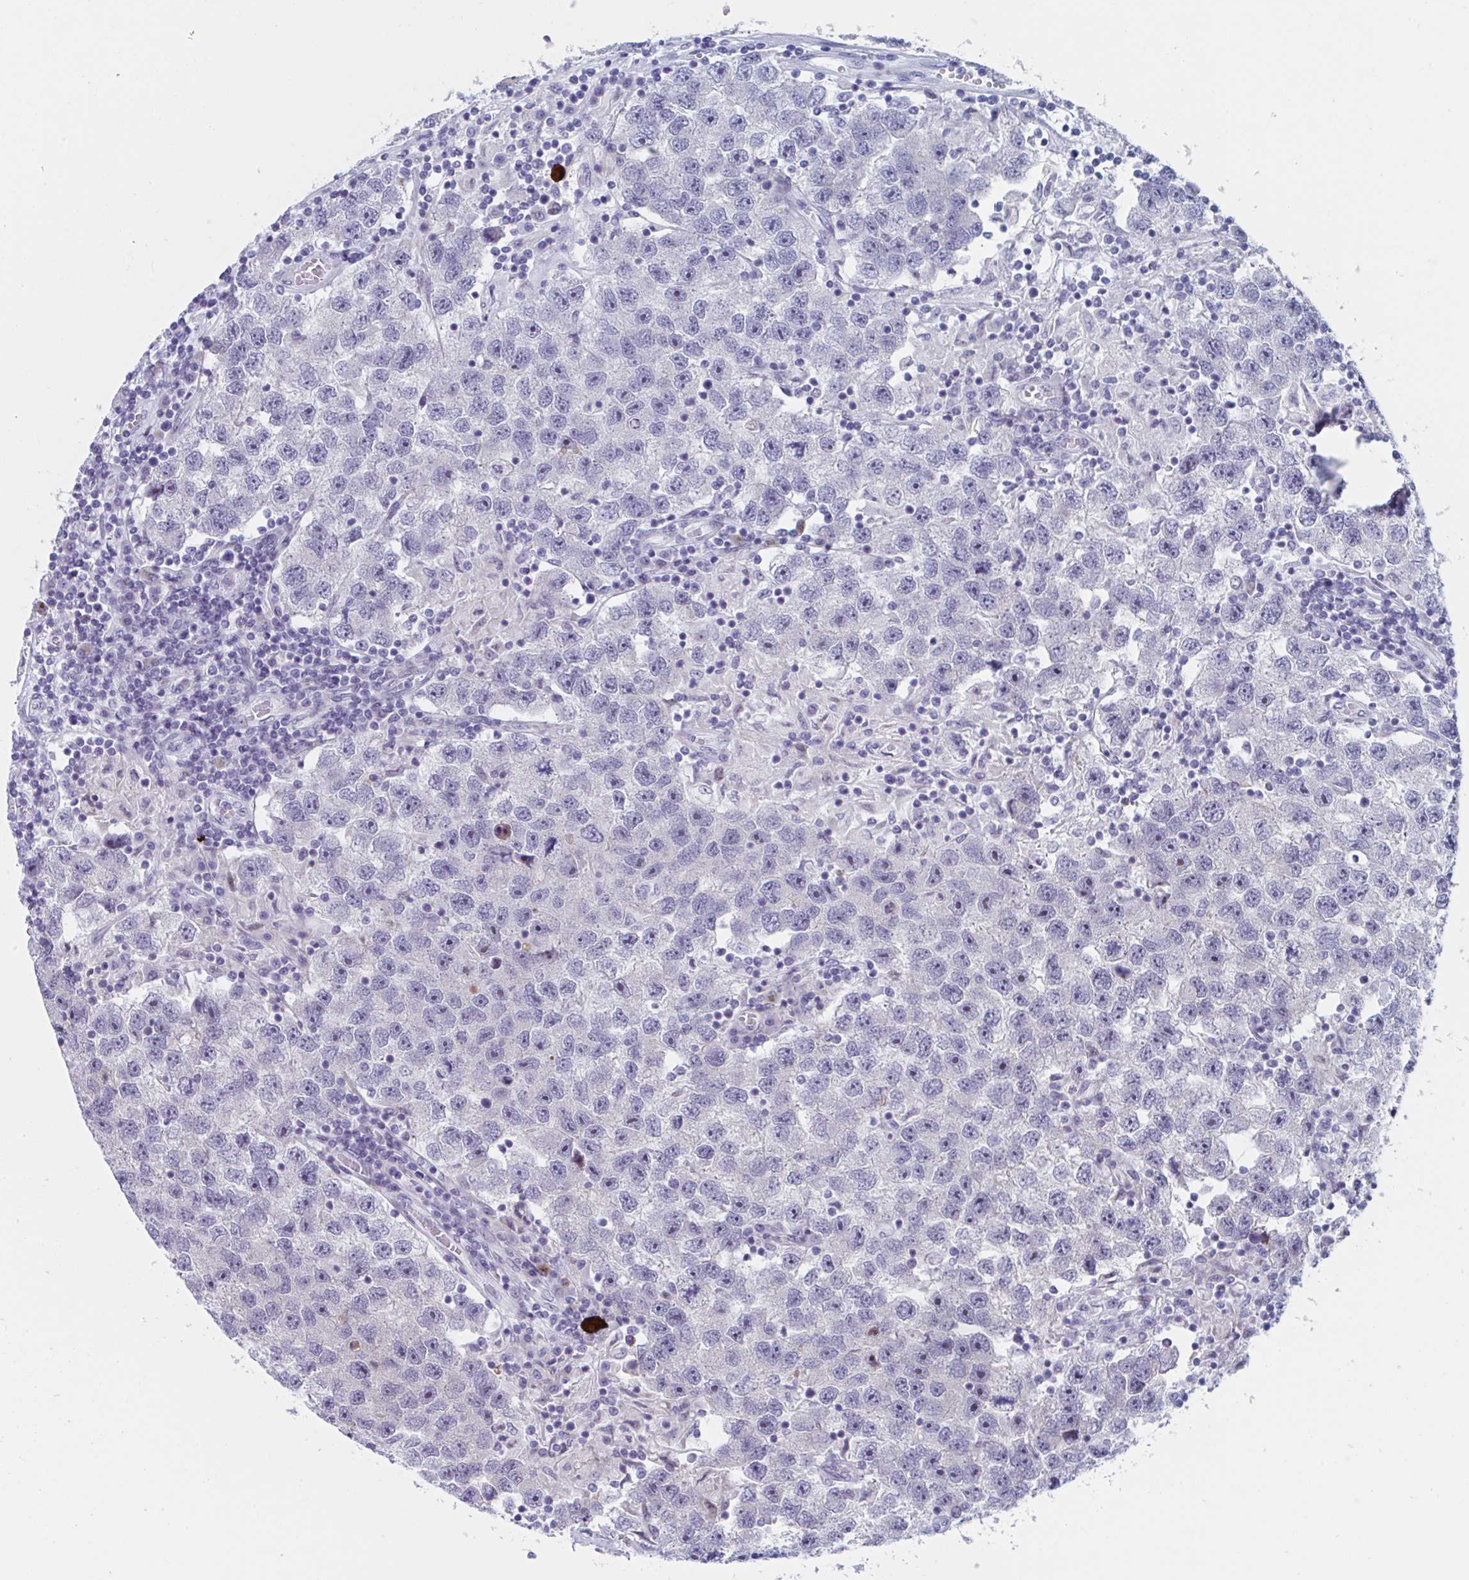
{"staining": {"intensity": "negative", "quantity": "none", "location": "none"}, "tissue": "testis cancer", "cell_type": "Tumor cells", "image_type": "cancer", "snomed": [{"axis": "morphology", "description": "Seminoma, NOS"}, {"axis": "topography", "description": "Testis"}], "caption": "The immunohistochemistry image has no significant positivity in tumor cells of seminoma (testis) tissue. Brightfield microscopy of immunohistochemistry (IHC) stained with DAB (3,3'-diaminobenzidine) (brown) and hematoxylin (blue), captured at high magnification.", "gene": "DUXA", "patient": {"sex": "male", "age": 26}}